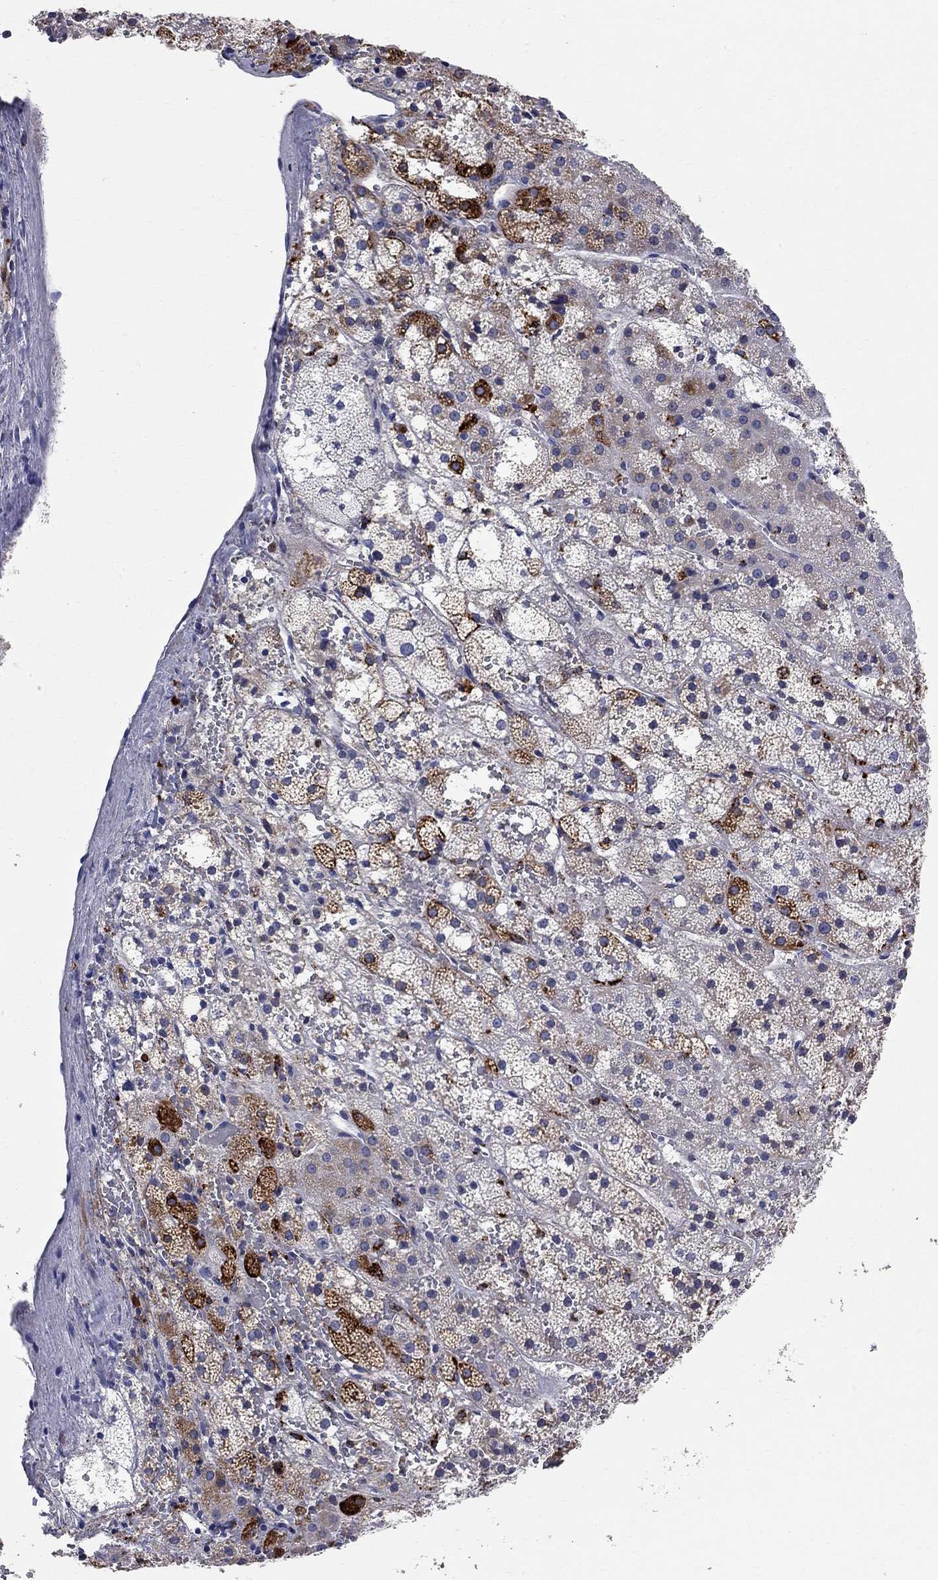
{"staining": {"intensity": "strong", "quantity": "<25%", "location": "cytoplasmic/membranous"}, "tissue": "adrenal gland", "cell_type": "Glandular cells", "image_type": "normal", "snomed": [{"axis": "morphology", "description": "Normal tissue, NOS"}, {"axis": "topography", "description": "Adrenal gland"}], "caption": "Protein staining of unremarkable adrenal gland shows strong cytoplasmic/membranous expression in approximately <25% of glandular cells.", "gene": "ACSL1", "patient": {"sex": "male", "age": 53}}